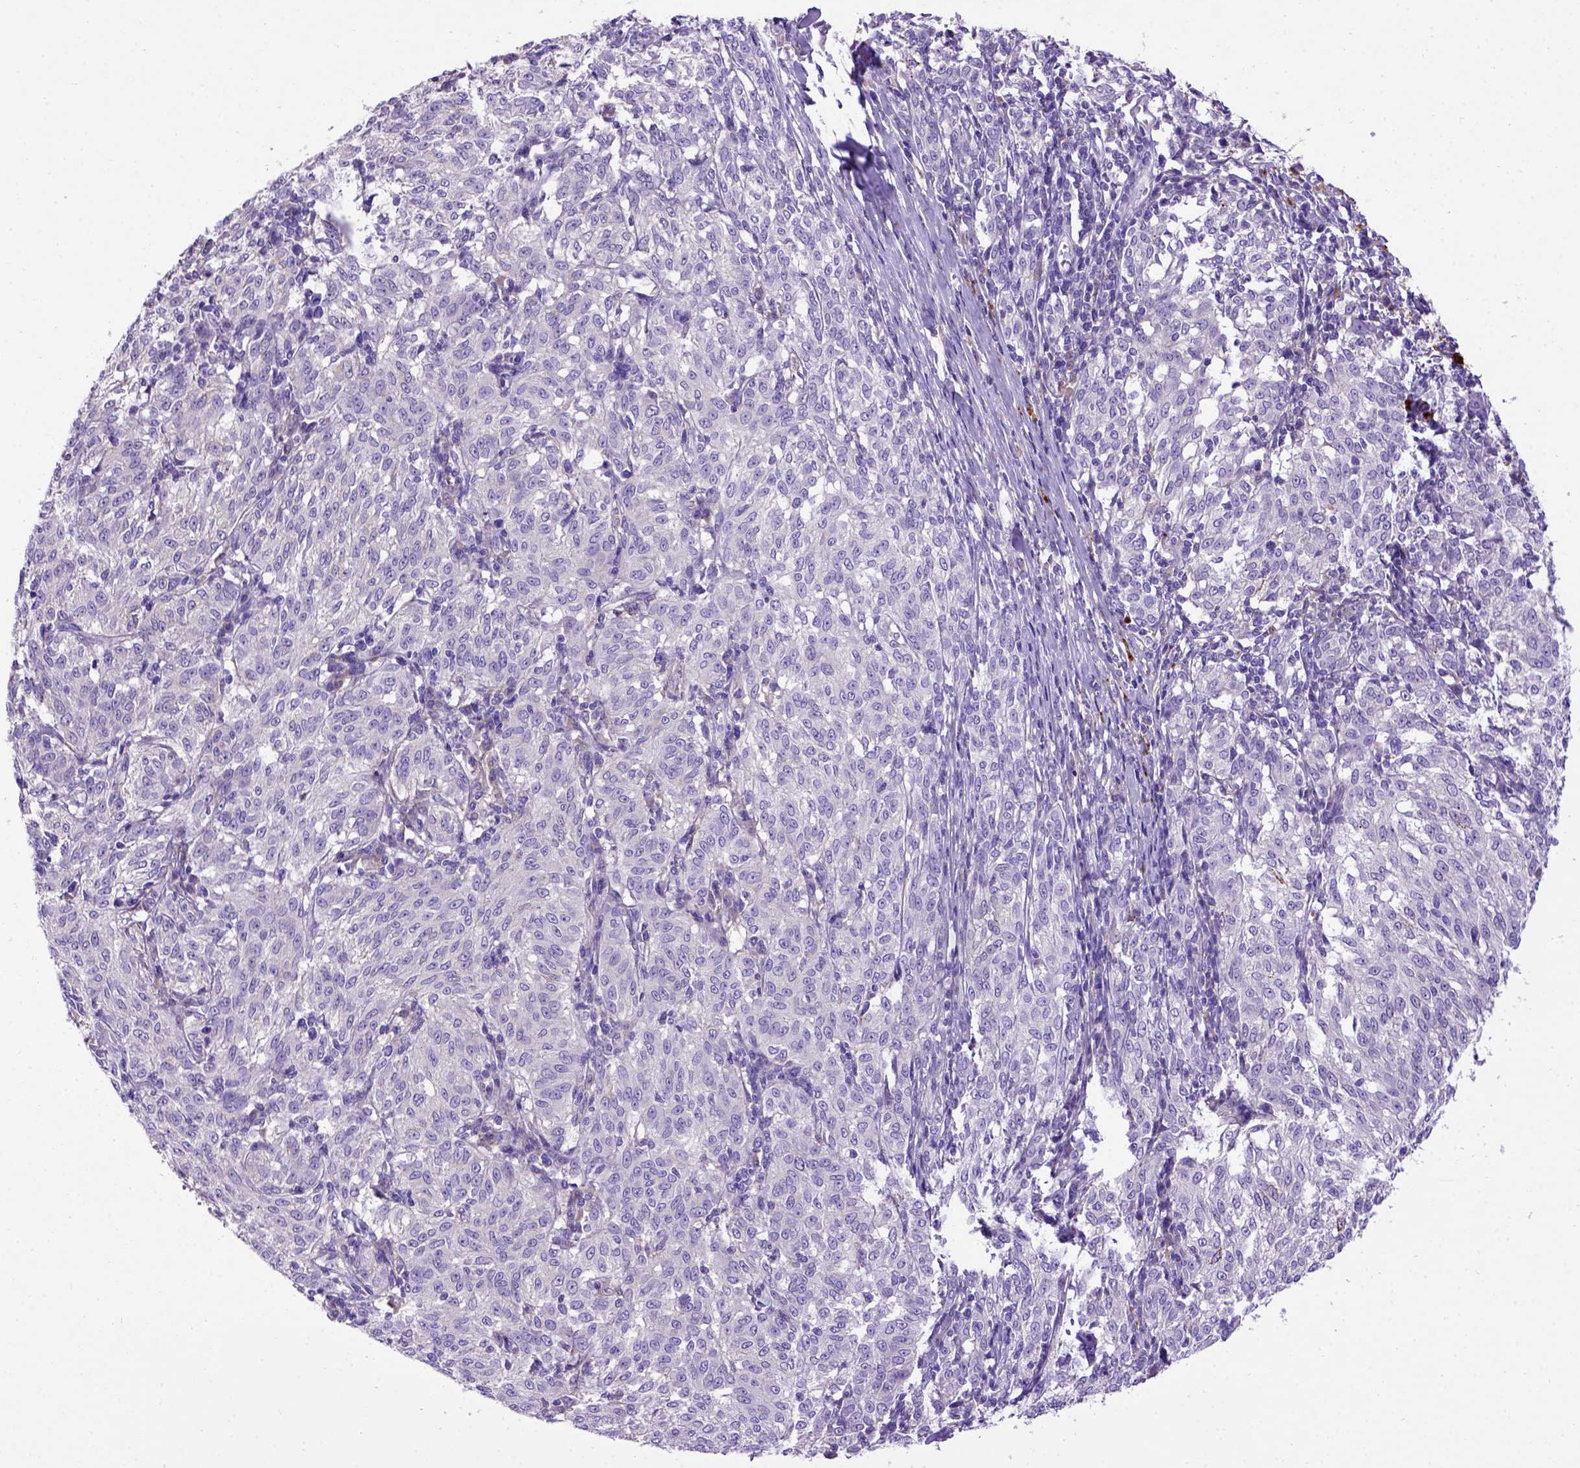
{"staining": {"intensity": "negative", "quantity": "none", "location": "none"}, "tissue": "melanoma", "cell_type": "Tumor cells", "image_type": "cancer", "snomed": [{"axis": "morphology", "description": "Malignant melanoma, NOS"}, {"axis": "topography", "description": "Skin"}], "caption": "This image is of malignant melanoma stained with IHC to label a protein in brown with the nuclei are counter-stained blue. There is no expression in tumor cells. (DAB (3,3'-diaminobenzidine) immunohistochemistry visualized using brightfield microscopy, high magnification).", "gene": "ADAM12", "patient": {"sex": "female", "age": 72}}